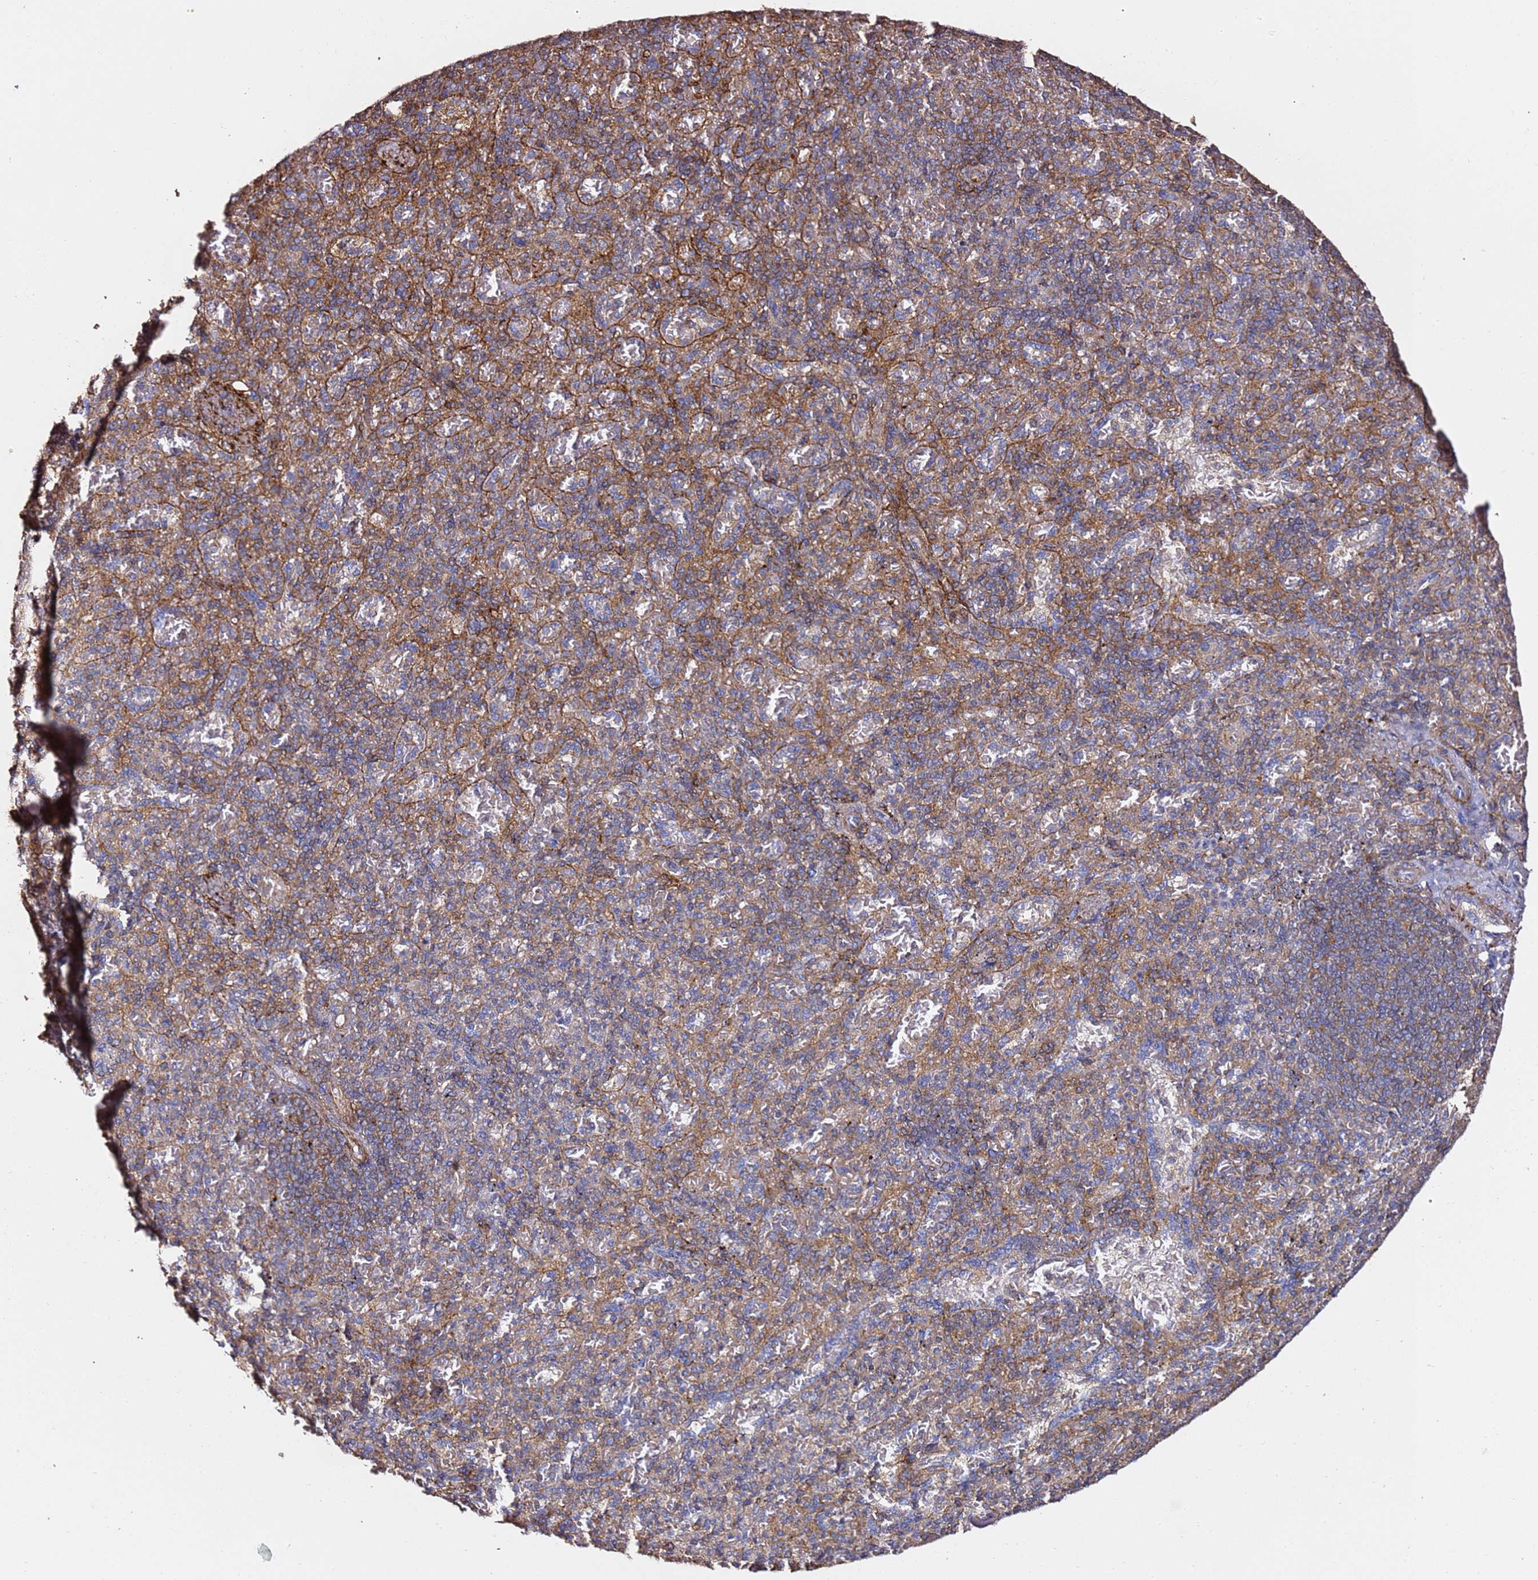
{"staining": {"intensity": "moderate", "quantity": "25%-75%", "location": "cytoplasmic/membranous"}, "tissue": "spleen", "cell_type": "Cells in red pulp", "image_type": "normal", "snomed": [{"axis": "morphology", "description": "Normal tissue, NOS"}, {"axis": "topography", "description": "Spleen"}], "caption": "A brown stain highlights moderate cytoplasmic/membranous expression of a protein in cells in red pulp of benign human spleen.", "gene": "ZFP36L2", "patient": {"sex": "female", "age": 74}}